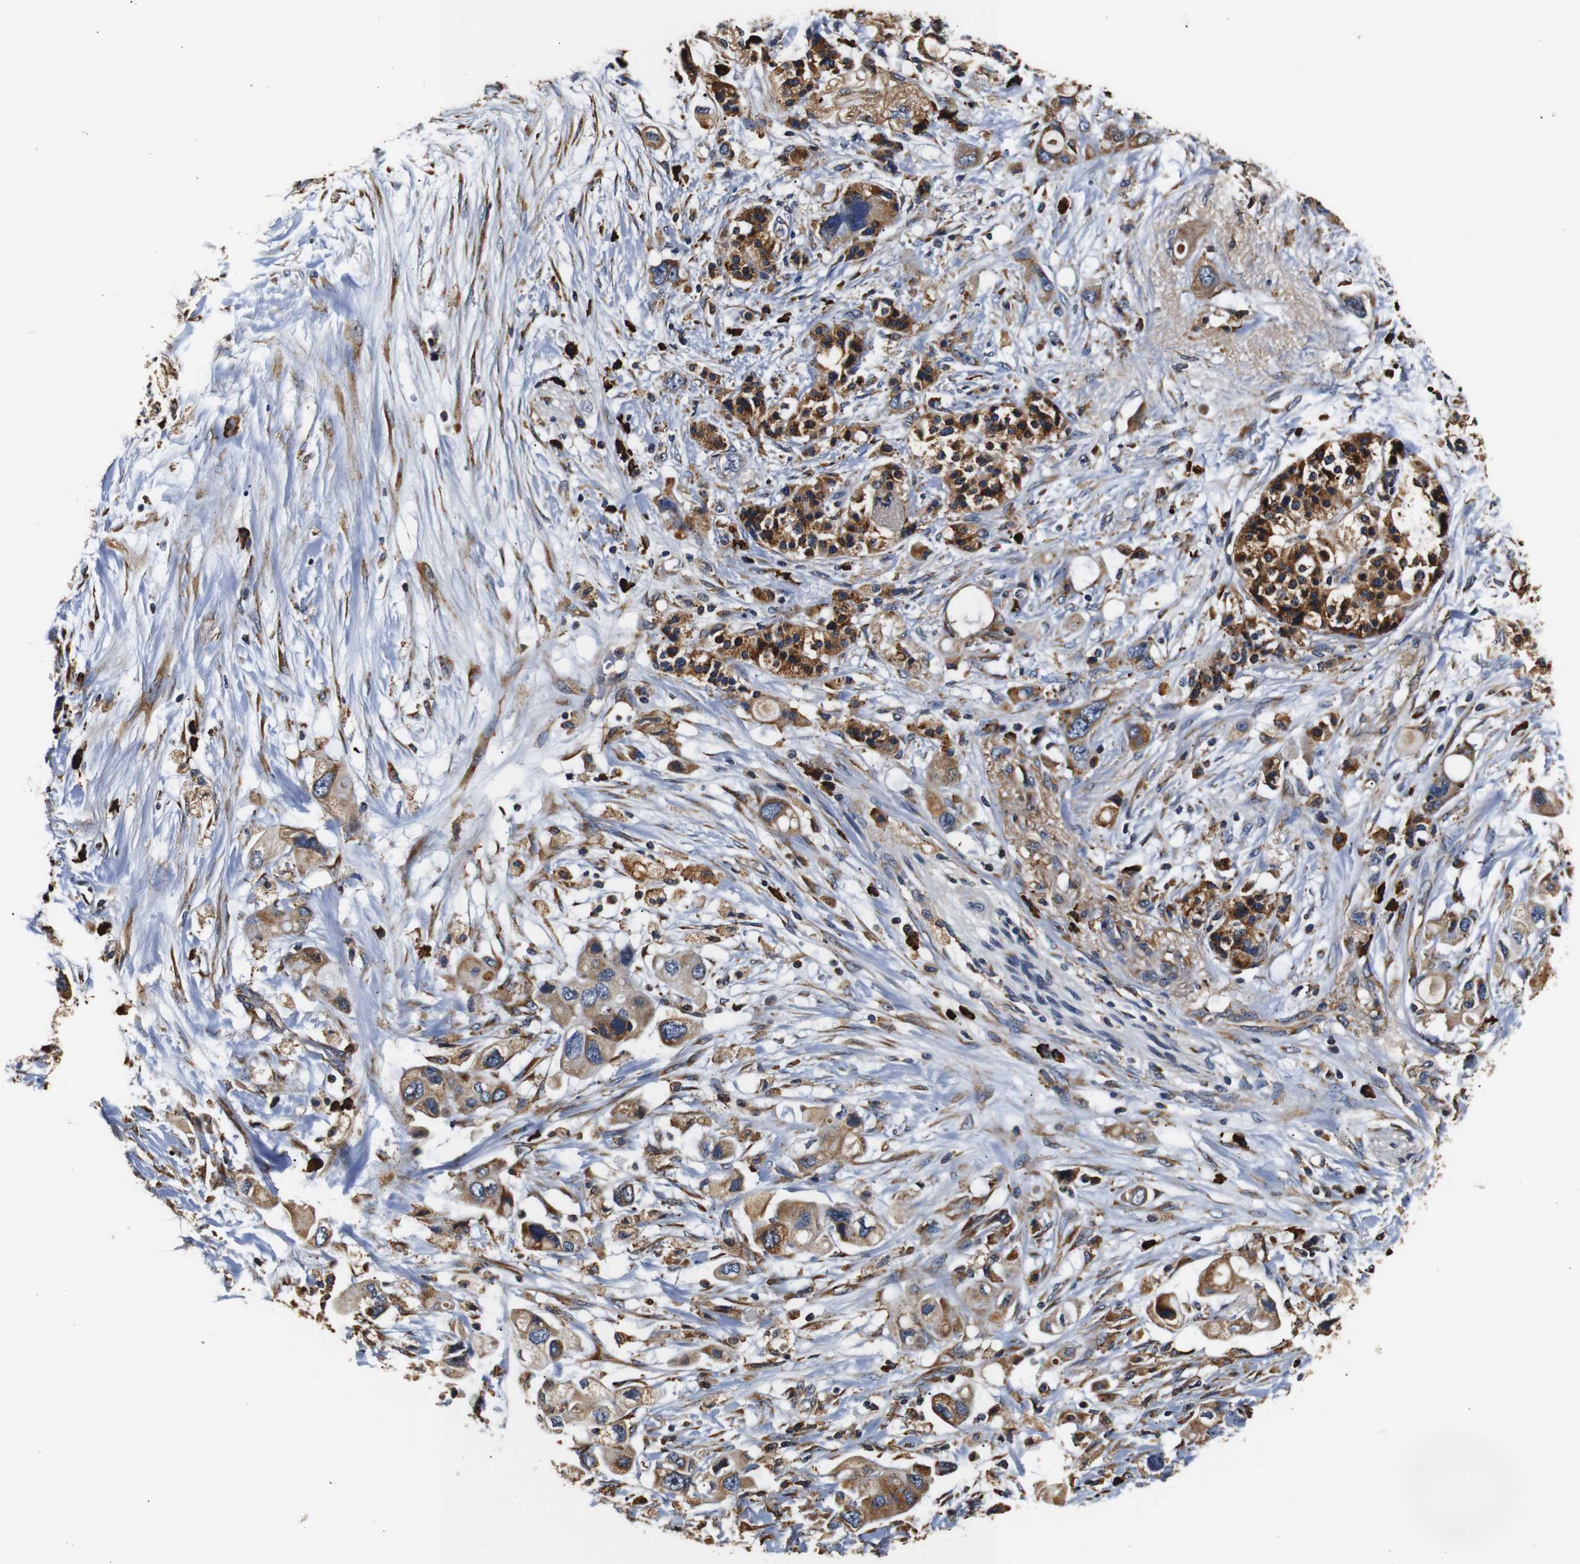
{"staining": {"intensity": "moderate", "quantity": ">75%", "location": "cytoplasmic/membranous"}, "tissue": "pancreatic cancer", "cell_type": "Tumor cells", "image_type": "cancer", "snomed": [{"axis": "morphology", "description": "Adenocarcinoma, NOS"}, {"axis": "topography", "description": "Pancreas"}], "caption": "DAB (3,3'-diaminobenzidine) immunohistochemical staining of human pancreatic cancer exhibits moderate cytoplasmic/membranous protein staining in about >75% of tumor cells.", "gene": "HHIP", "patient": {"sex": "female", "age": 56}}